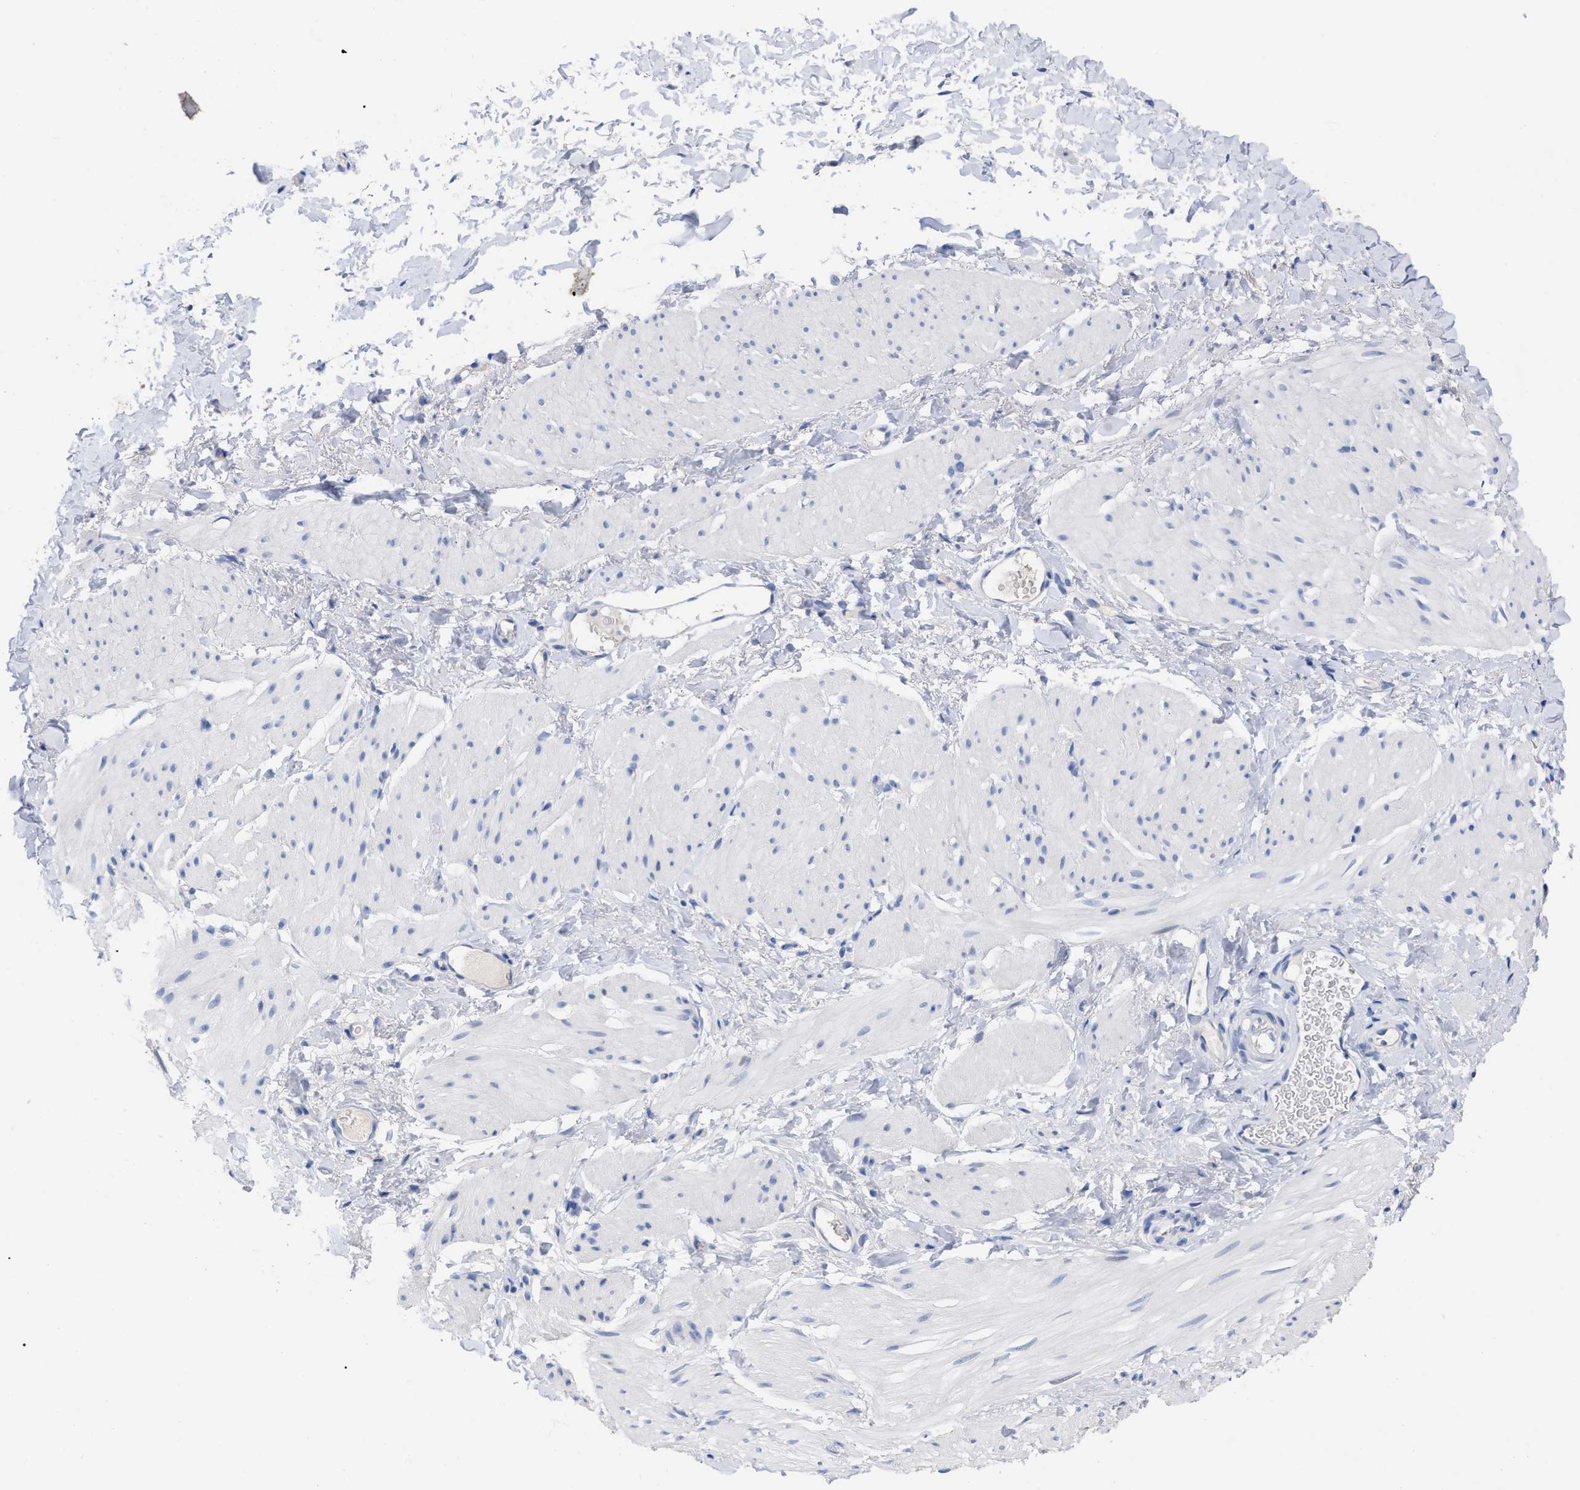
{"staining": {"intensity": "negative", "quantity": "none", "location": "none"}, "tissue": "smooth muscle", "cell_type": "Smooth muscle cells", "image_type": "normal", "snomed": [{"axis": "morphology", "description": "Normal tissue, NOS"}, {"axis": "topography", "description": "Smooth muscle"}], "caption": "A micrograph of smooth muscle stained for a protein exhibits no brown staining in smooth muscle cells.", "gene": "HAPLN1", "patient": {"sex": "male", "age": 16}}